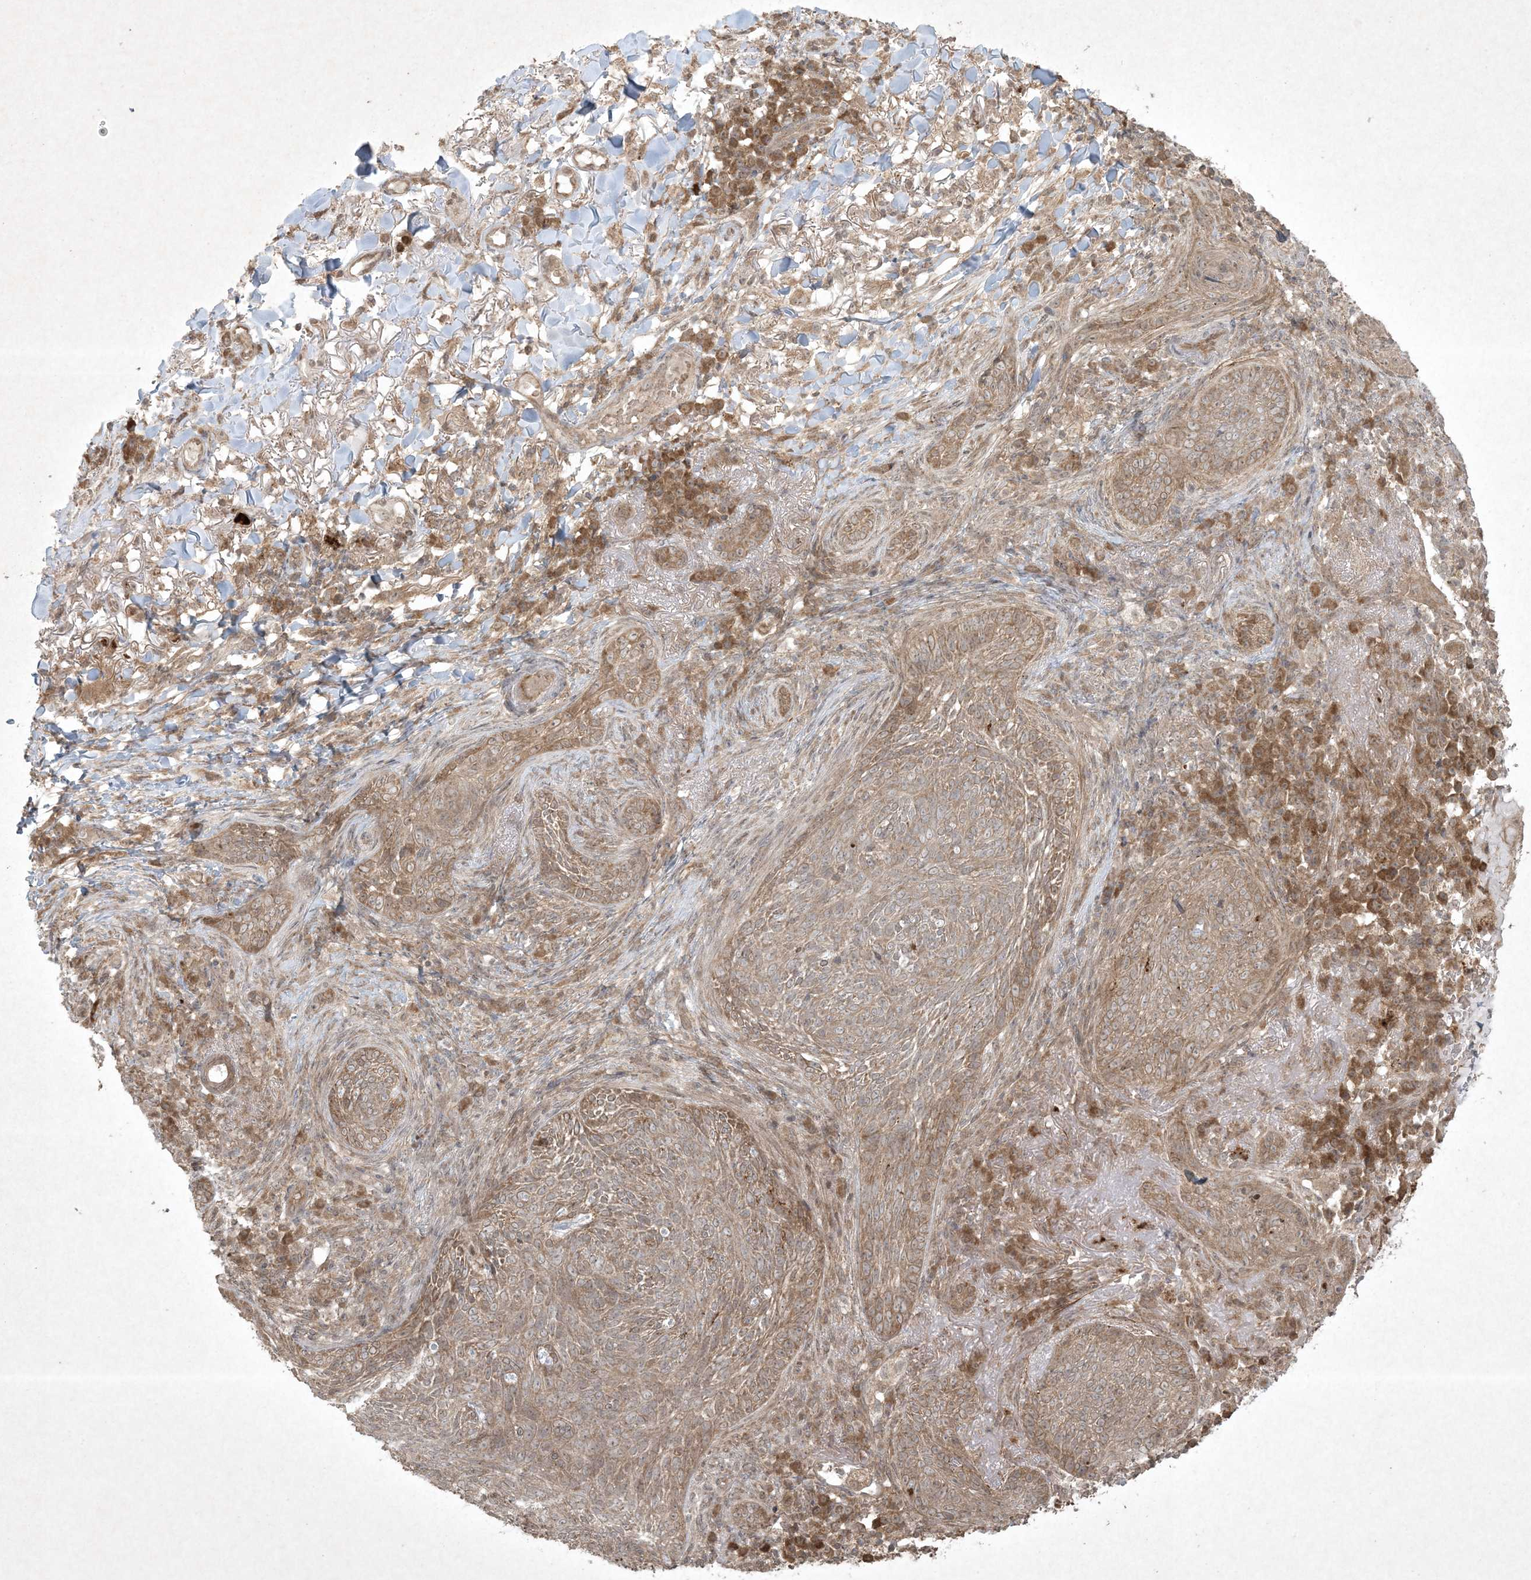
{"staining": {"intensity": "moderate", "quantity": ">75%", "location": "cytoplasmic/membranous,nuclear"}, "tissue": "skin cancer", "cell_type": "Tumor cells", "image_type": "cancer", "snomed": [{"axis": "morphology", "description": "Basal cell carcinoma"}, {"axis": "topography", "description": "Skin"}], "caption": "Immunohistochemical staining of basal cell carcinoma (skin) exhibits moderate cytoplasmic/membranous and nuclear protein staining in approximately >75% of tumor cells. Nuclei are stained in blue.", "gene": "NRBP2", "patient": {"sex": "male", "age": 85}}